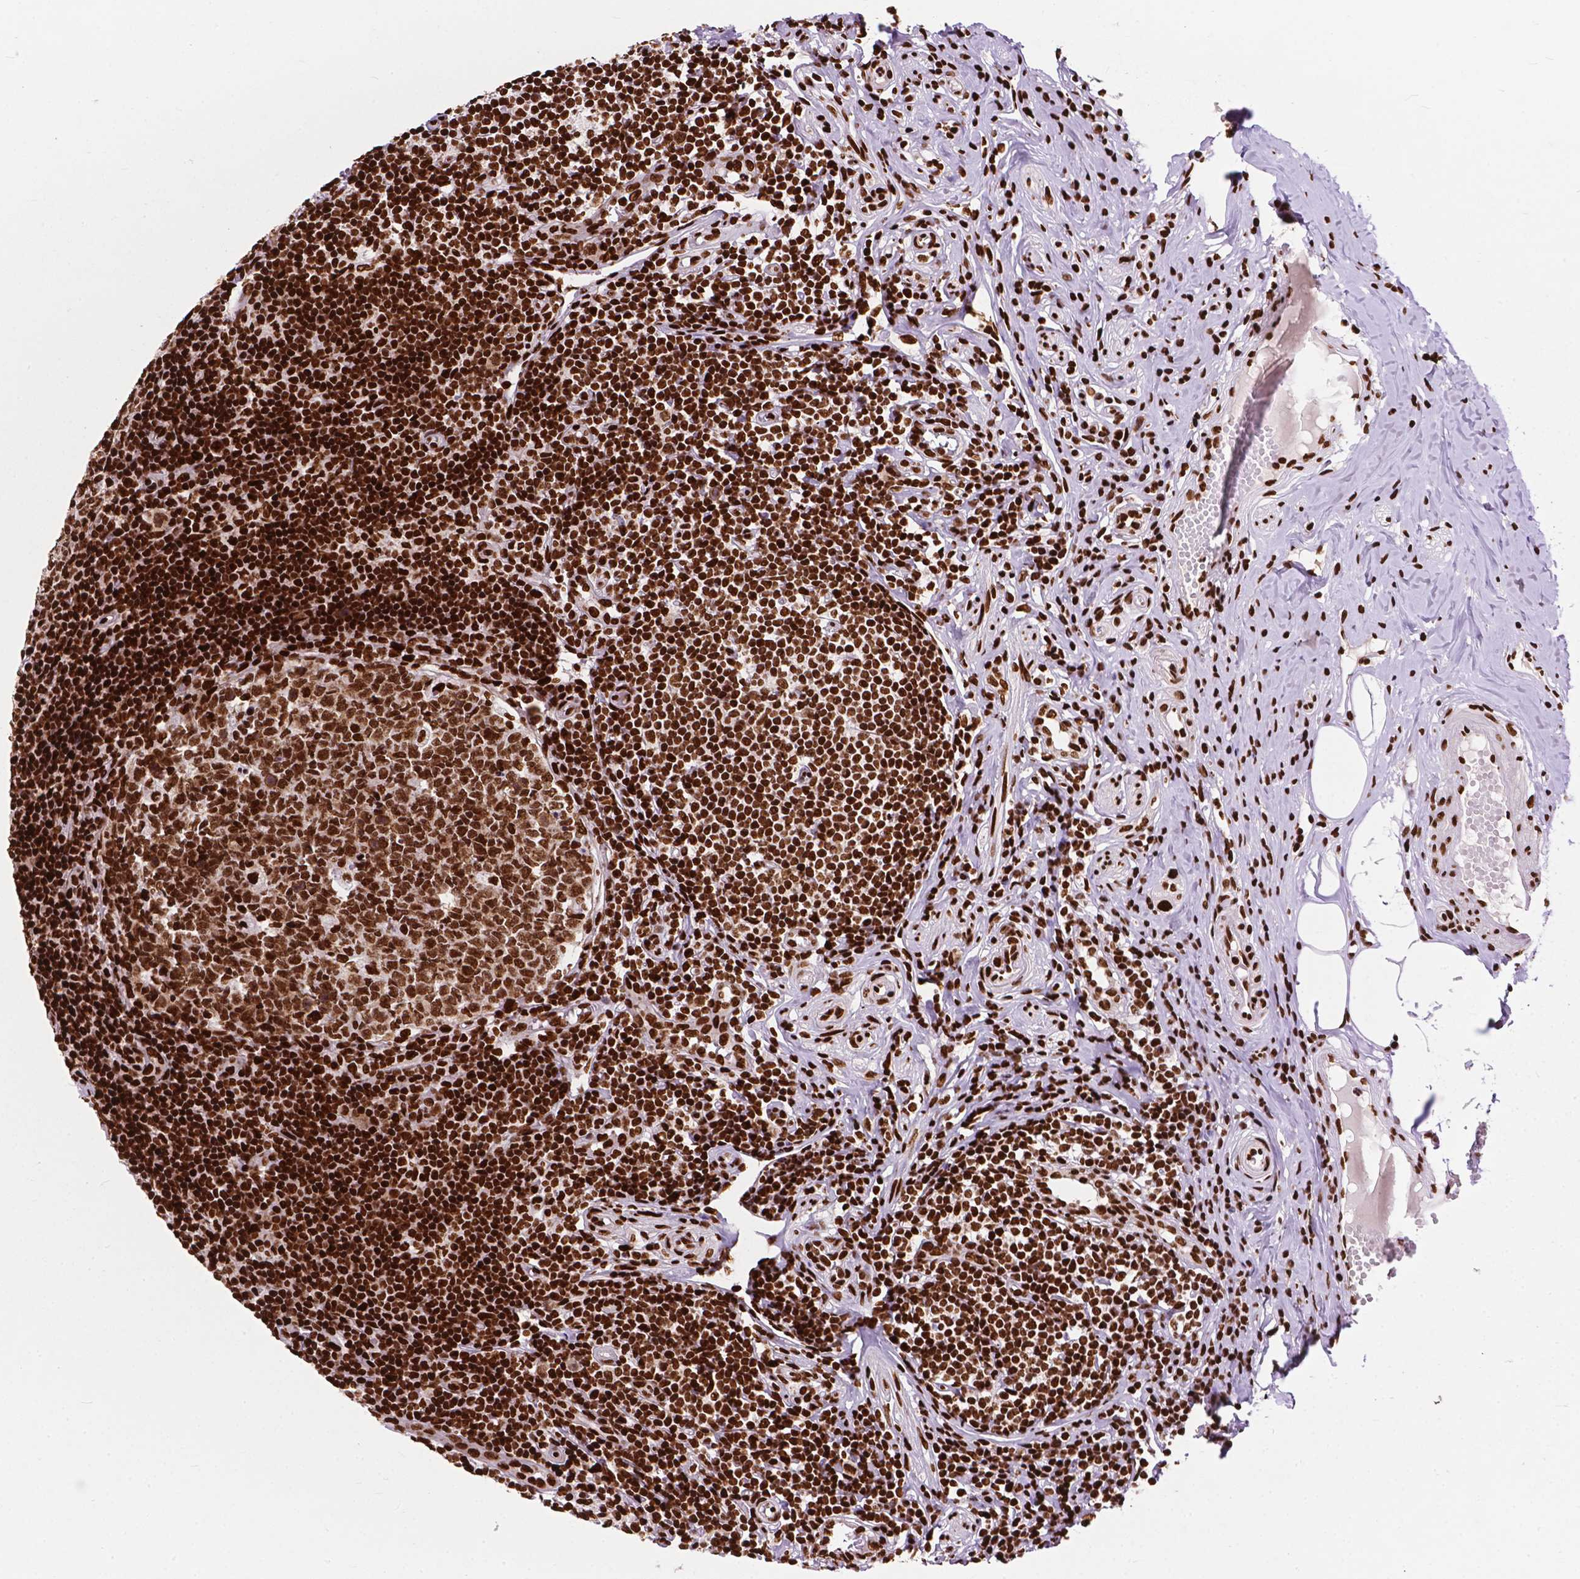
{"staining": {"intensity": "strong", "quantity": ">75%", "location": "nuclear"}, "tissue": "appendix", "cell_type": "Glandular cells", "image_type": "normal", "snomed": [{"axis": "morphology", "description": "Normal tissue, NOS"}, {"axis": "topography", "description": "Appendix"}], "caption": "Brown immunohistochemical staining in unremarkable human appendix reveals strong nuclear staining in approximately >75% of glandular cells.", "gene": "SMIM5", "patient": {"sex": "male", "age": 18}}